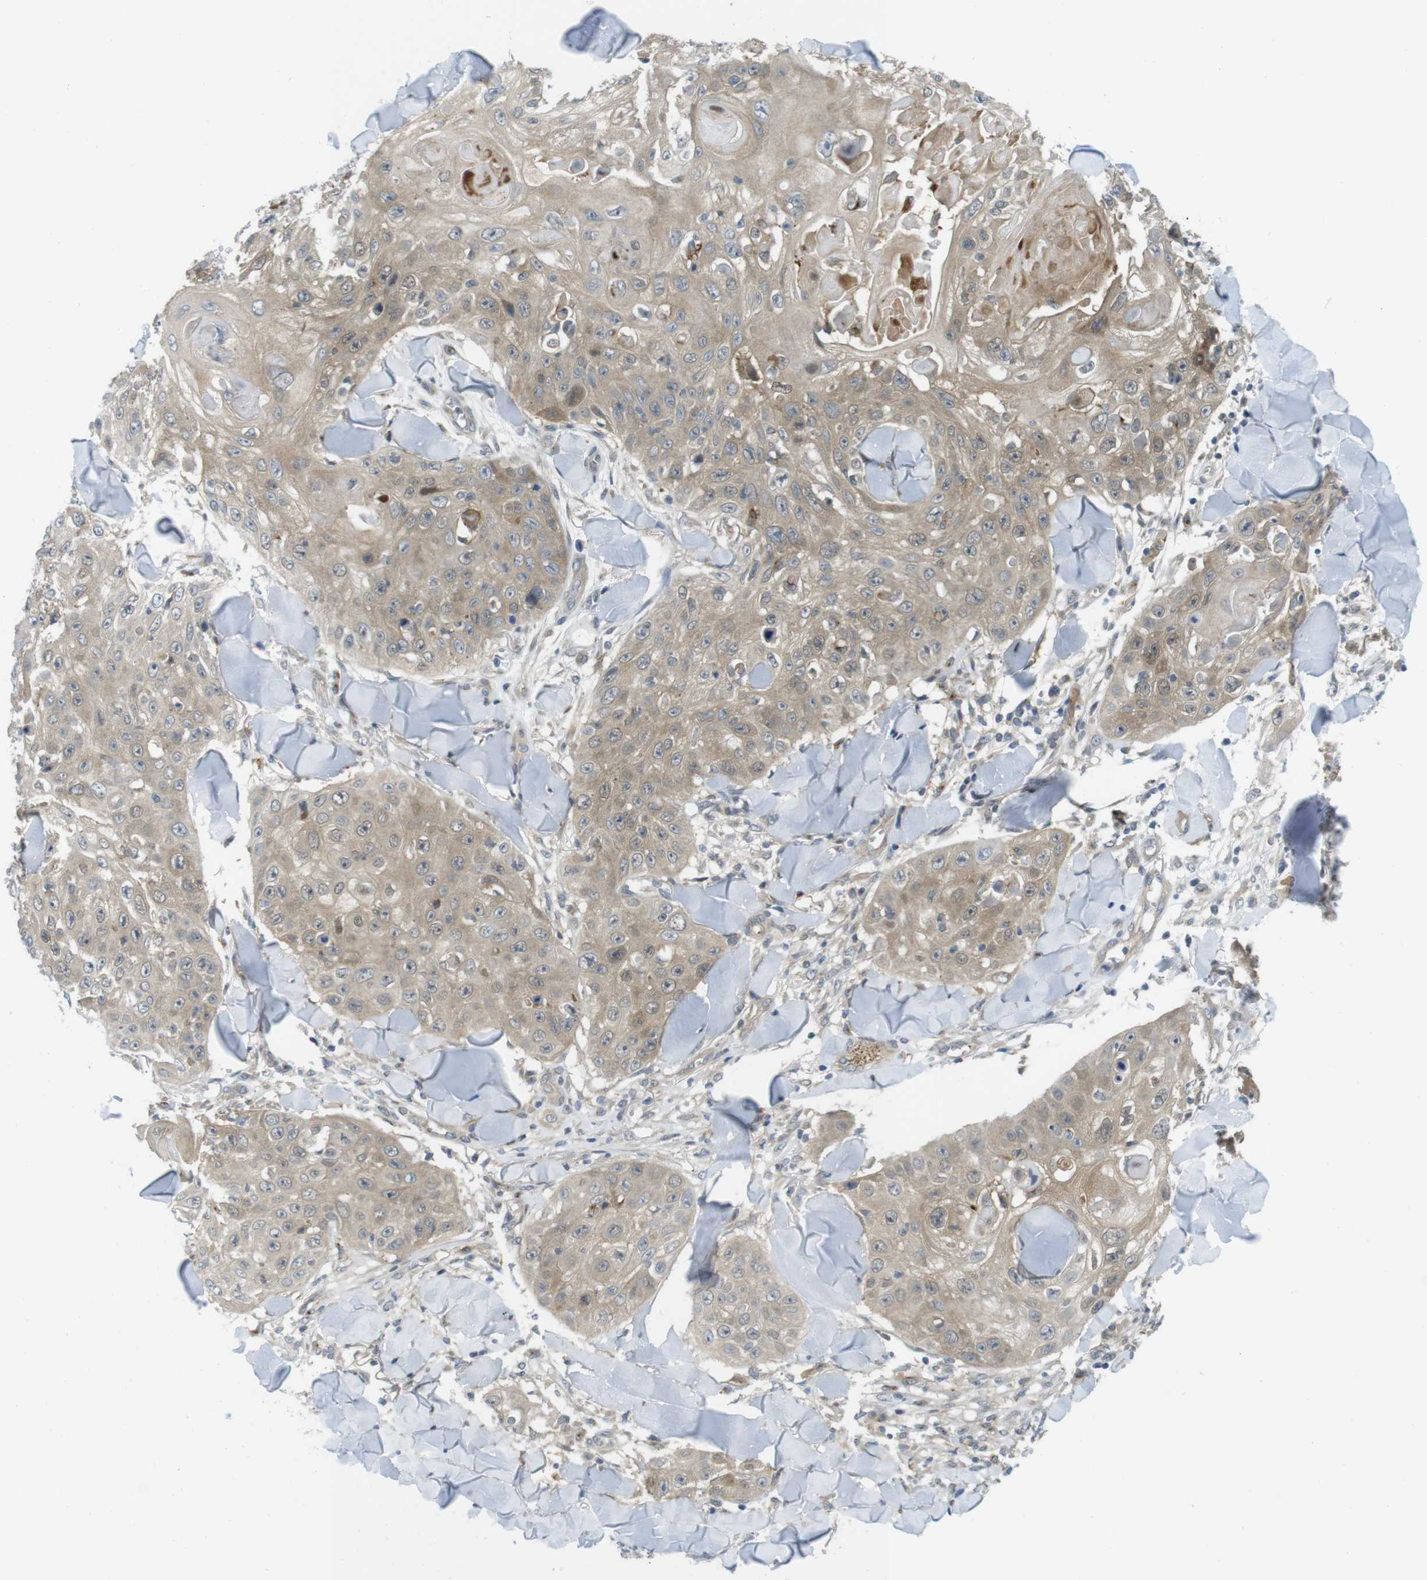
{"staining": {"intensity": "weak", "quantity": ">75%", "location": "cytoplasmic/membranous,nuclear"}, "tissue": "skin cancer", "cell_type": "Tumor cells", "image_type": "cancer", "snomed": [{"axis": "morphology", "description": "Squamous cell carcinoma, NOS"}, {"axis": "topography", "description": "Skin"}], "caption": "Tumor cells exhibit low levels of weak cytoplasmic/membranous and nuclear positivity in about >75% of cells in human skin cancer (squamous cell carcinoma).", "gene": "CASP2", "patient": {"sex": "male", "age": 86}}